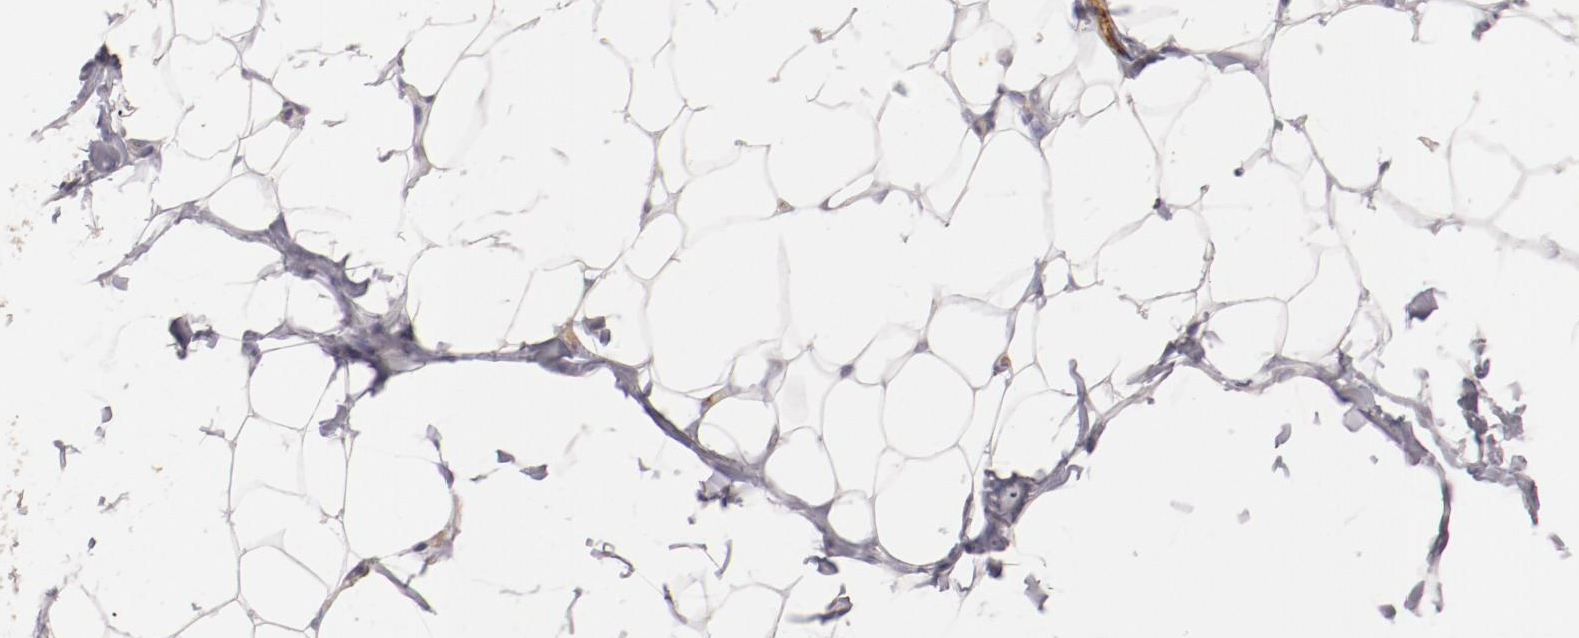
{"staining": {"intensity": "negative", "quantity": "none", "location": "none"}, "tissue": "adipose tissue", "cell_type": "Adipocytes", "image_type": "normal", "snomed": [{"axis": "morphology", "description": "Normal tissue, NOS"}, {"axis": "topography", "description": "Soft tissue"}], "caption": "A high-resolution histopathology image shows immunohistochemistry staining of normal adipose tissue, which demonstrates no significant expression in adipocytes.", "gene": "MBL2", "patient": {"sex": "male", "age": 26}}